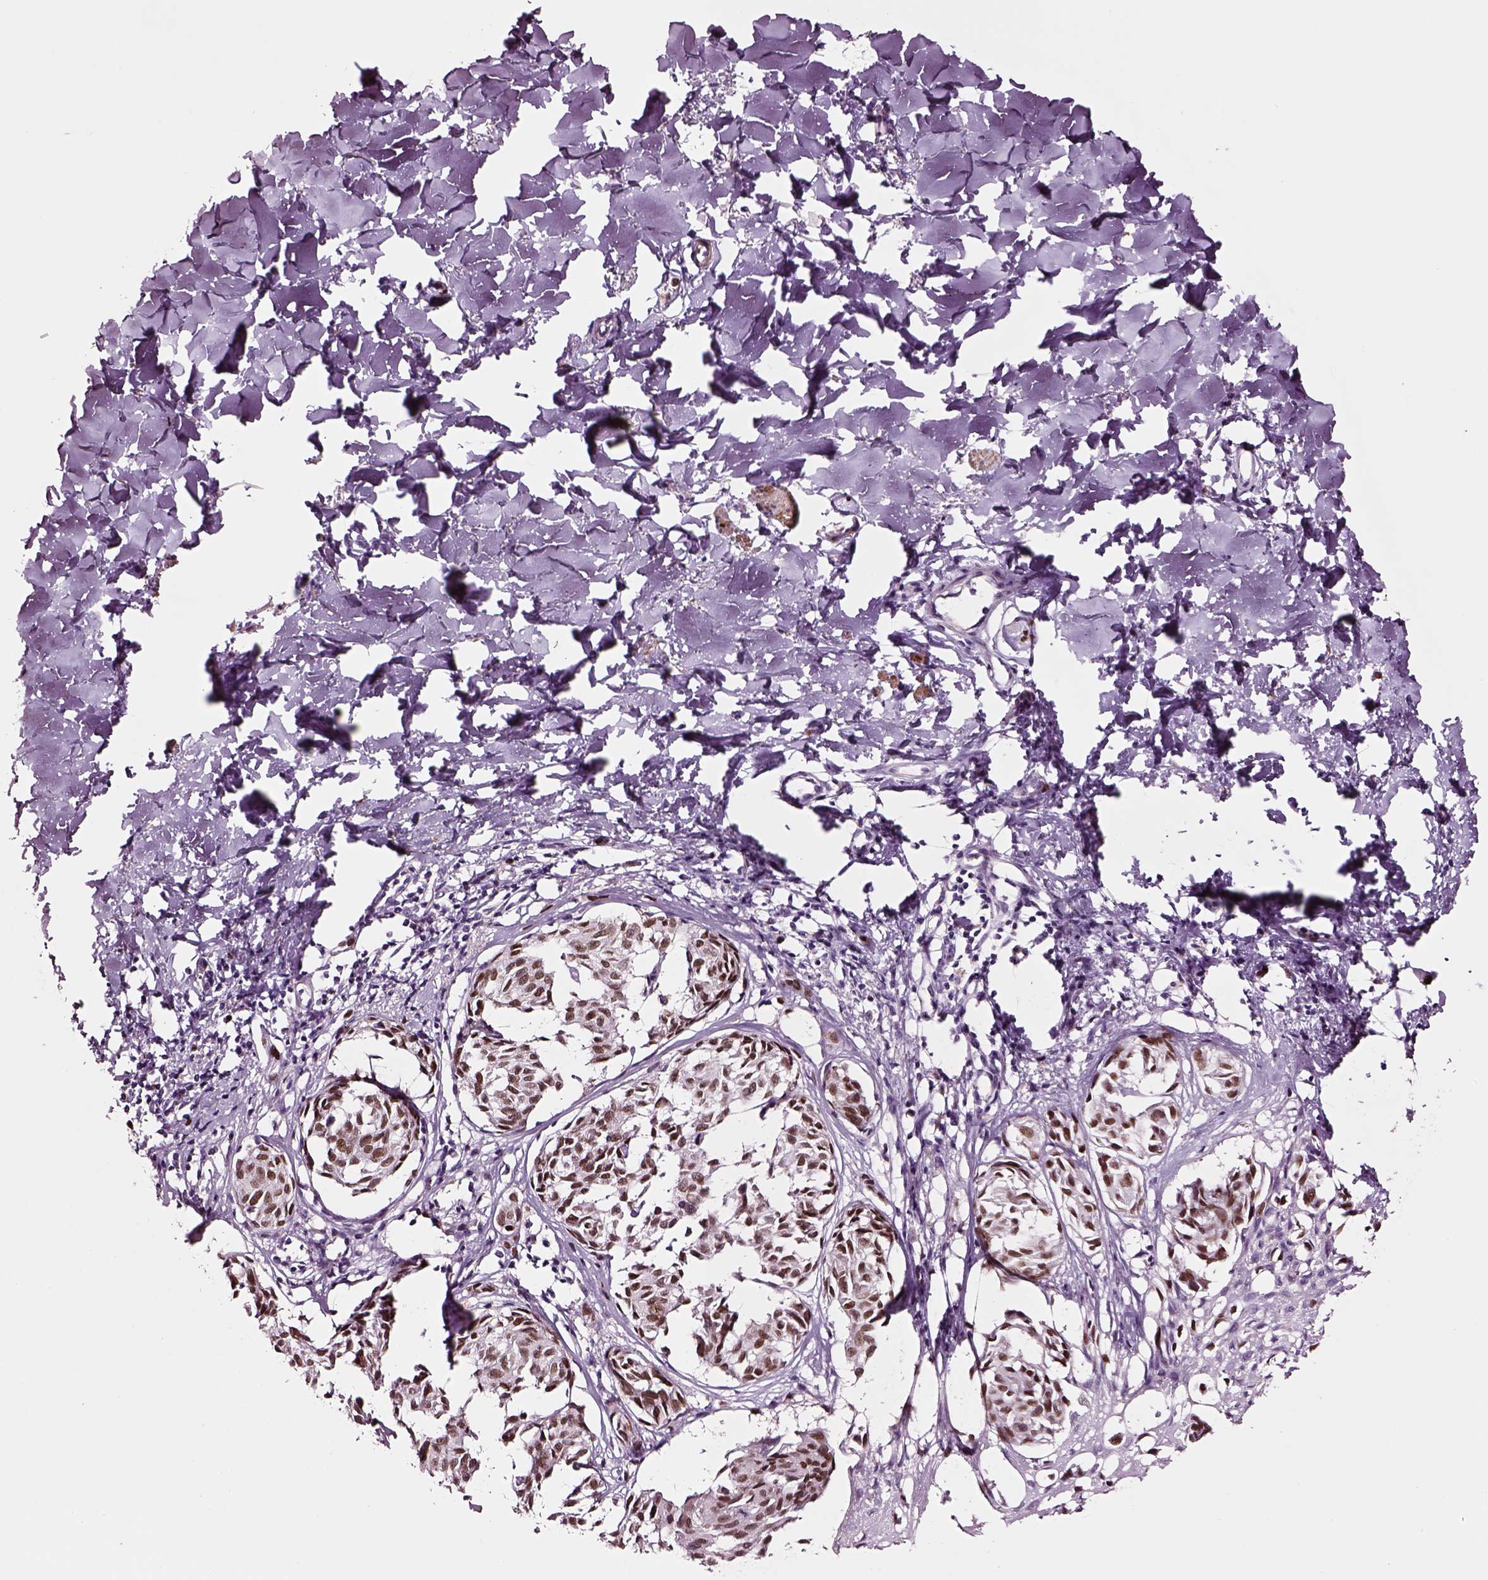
{"staining": {"intensity": "strong", "quantity": ">75%", "location": "nuclear"}, "tissue": "melanoma", "cell_type": "Tumor cells", "image_type": "cancer", "snomed": [{"axis": "morphology", "description": "Malignant melanoma, NOS"}, {"axis": "topography", "description": "Skin"}], "caption": "Immunohistochemical staining of human melanoma shows high levels of strong nuclear protein staining in approximately >75% of tumor cells.", "gene": "SOX10", "patient": {"sex": "male", "age": 51}}